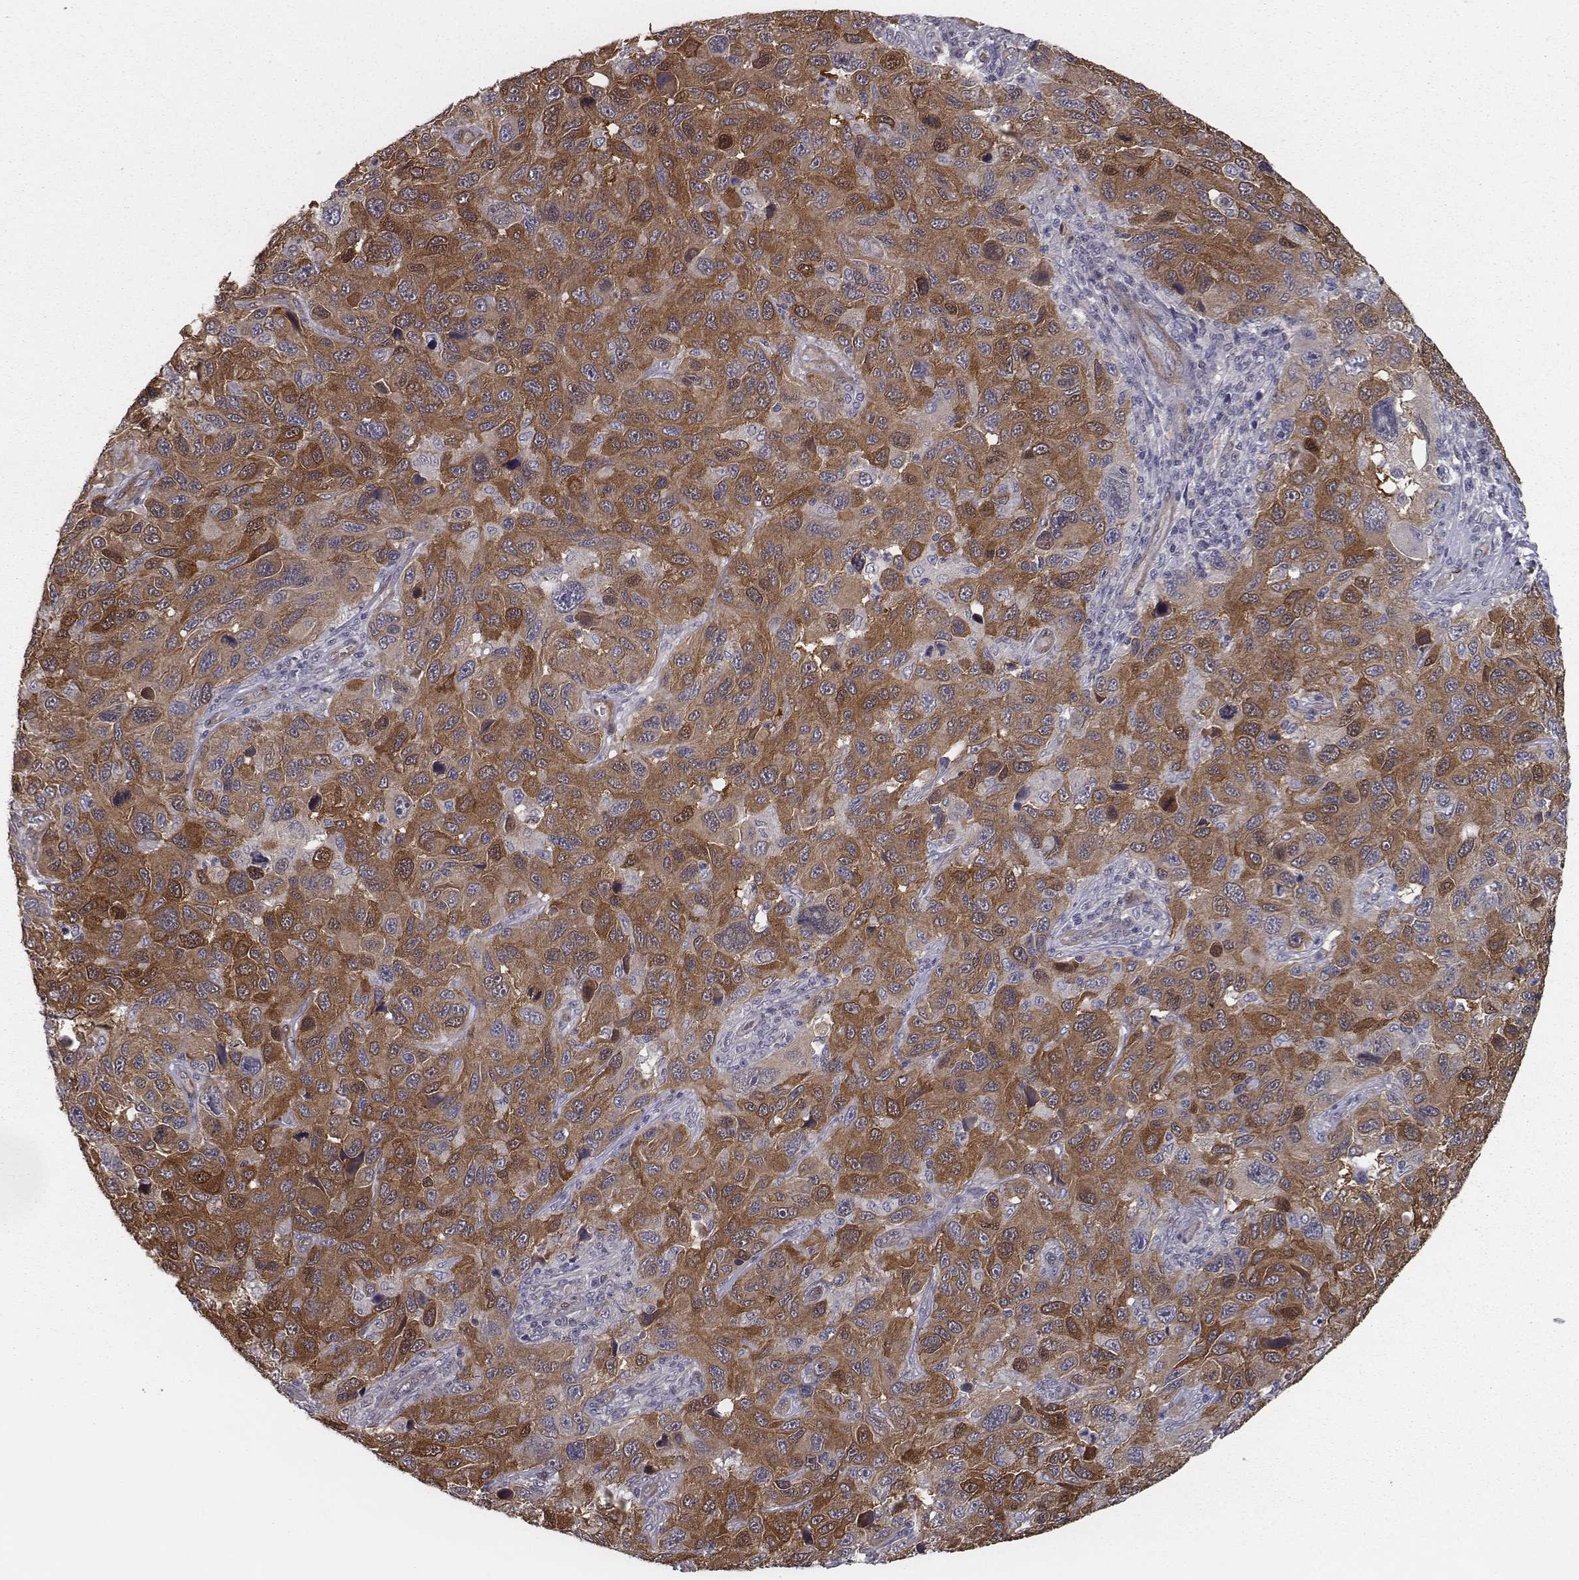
{"staining": {"intensity": "strong", "quantity": ">75%", "location": "cytoplasmic/membranous"}, "tissue": "melanoma", "cell_type": "Tumor cells", "image_type": "cancer", "snomed": [{"axis": "morphology", "description": "Malignant melanoma, NOS"}, {"axis": "topography", "description": "Skin"}], "caption": "Immunohistochemical staining of malignant melanoma displays high levels of strong cytoplasmic/membranous staining in about >75% of tumor cells.", "gene": "ISYNA1", "patient": {"sex": "male", "age": 53}}